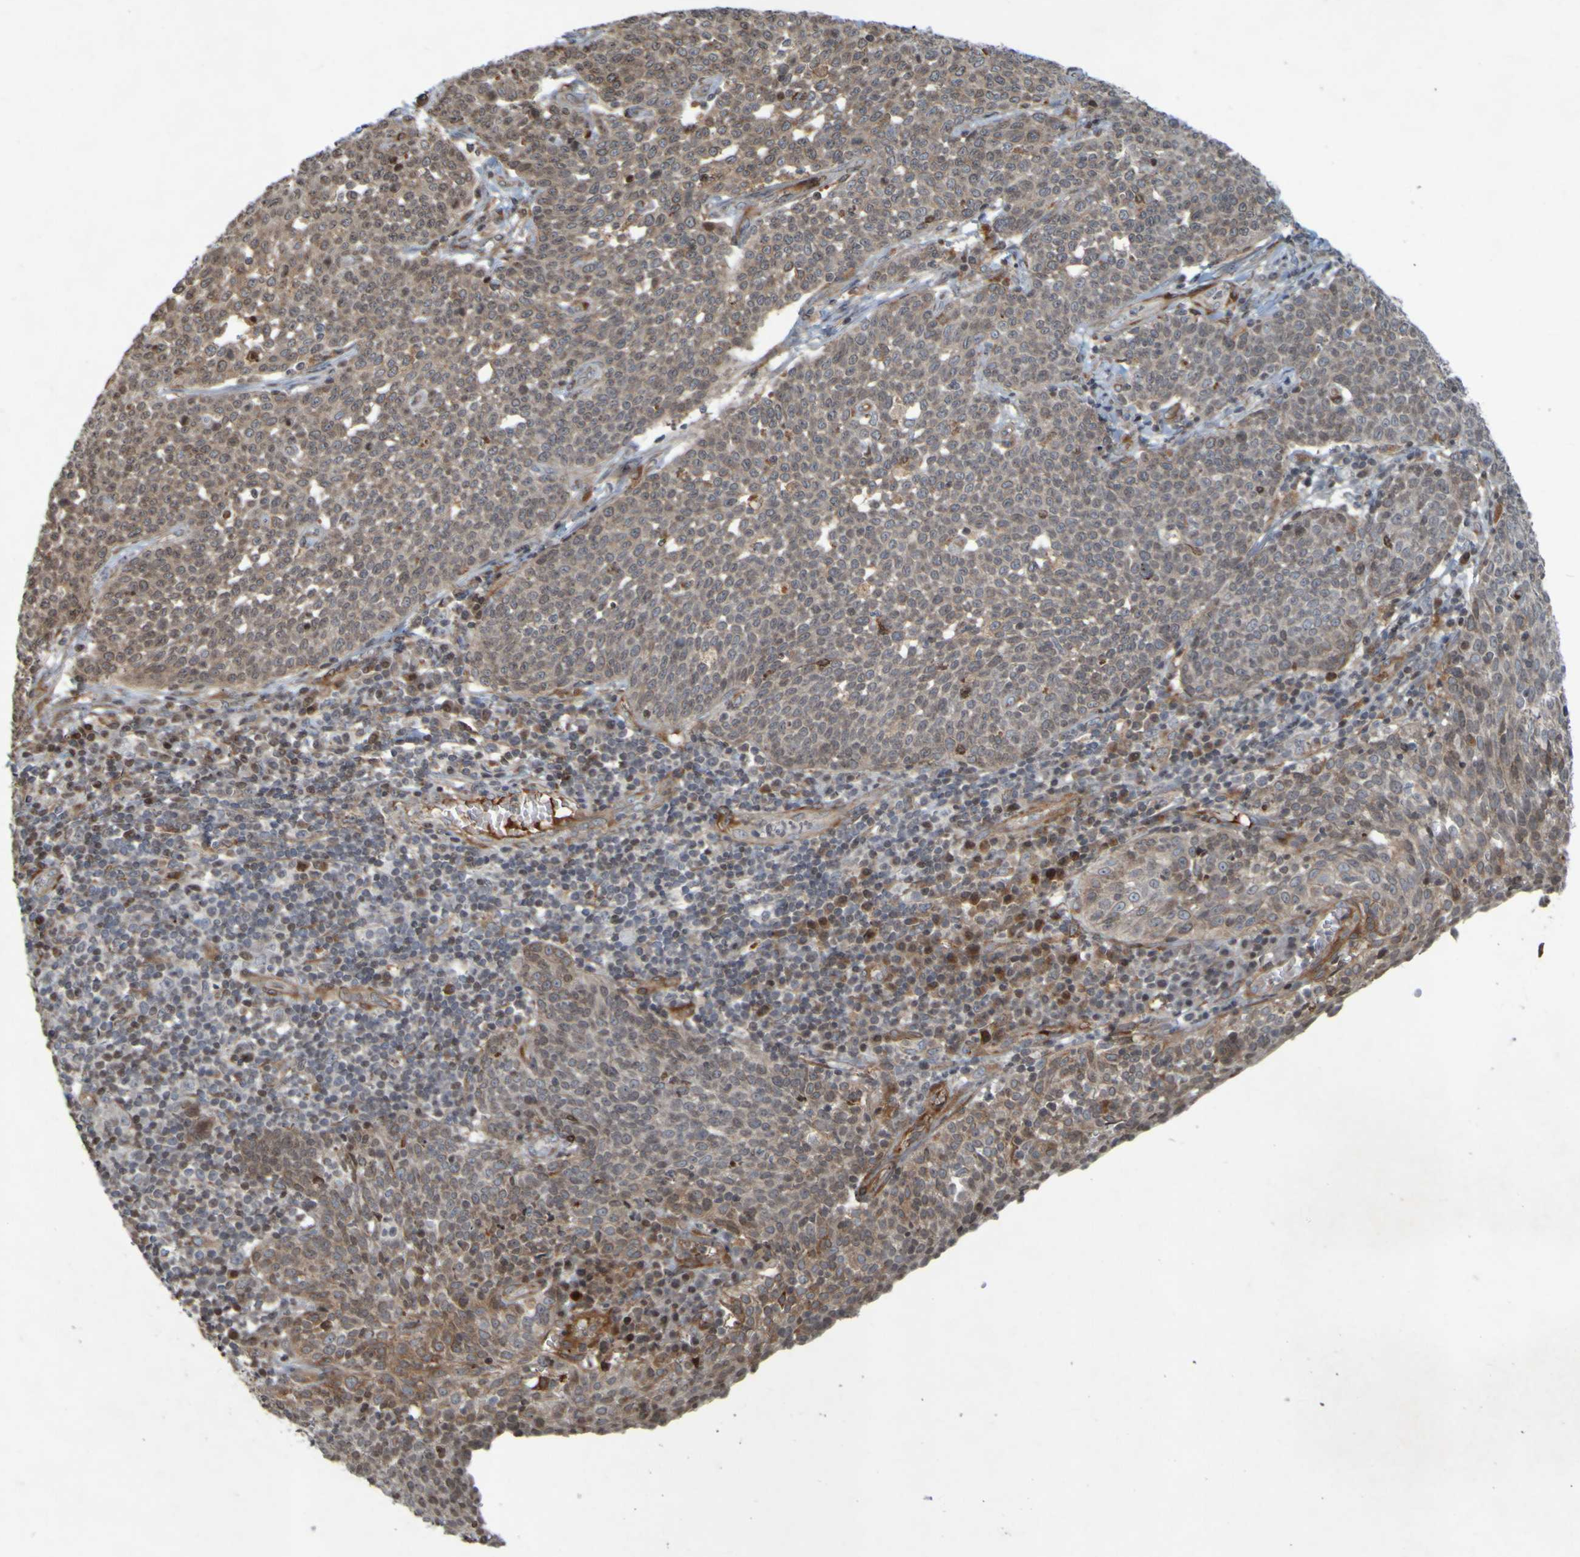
{"staining": {"intensity": "weak", "quantity": ">75%", "location": "cytoplasmic/membranous"}, "tissue": "cervical cancer", "cell_type": "Tumor cells", "image_type": "cancer", "snomed": [{"axis": "morphology", "description": "Squamous cell carcinoma, NOS"}, {"axis": "topography", "description": "Cervix"}], "caption": "Immunohistochemistry of human cervical squamous cell carcinoma exhibits low levels of weak cytoplasmic/membranous expression in approximately >75% of tumor cells.", "gene": "GUCY1A1", "patient": {"sex": "female", "age": 34}}